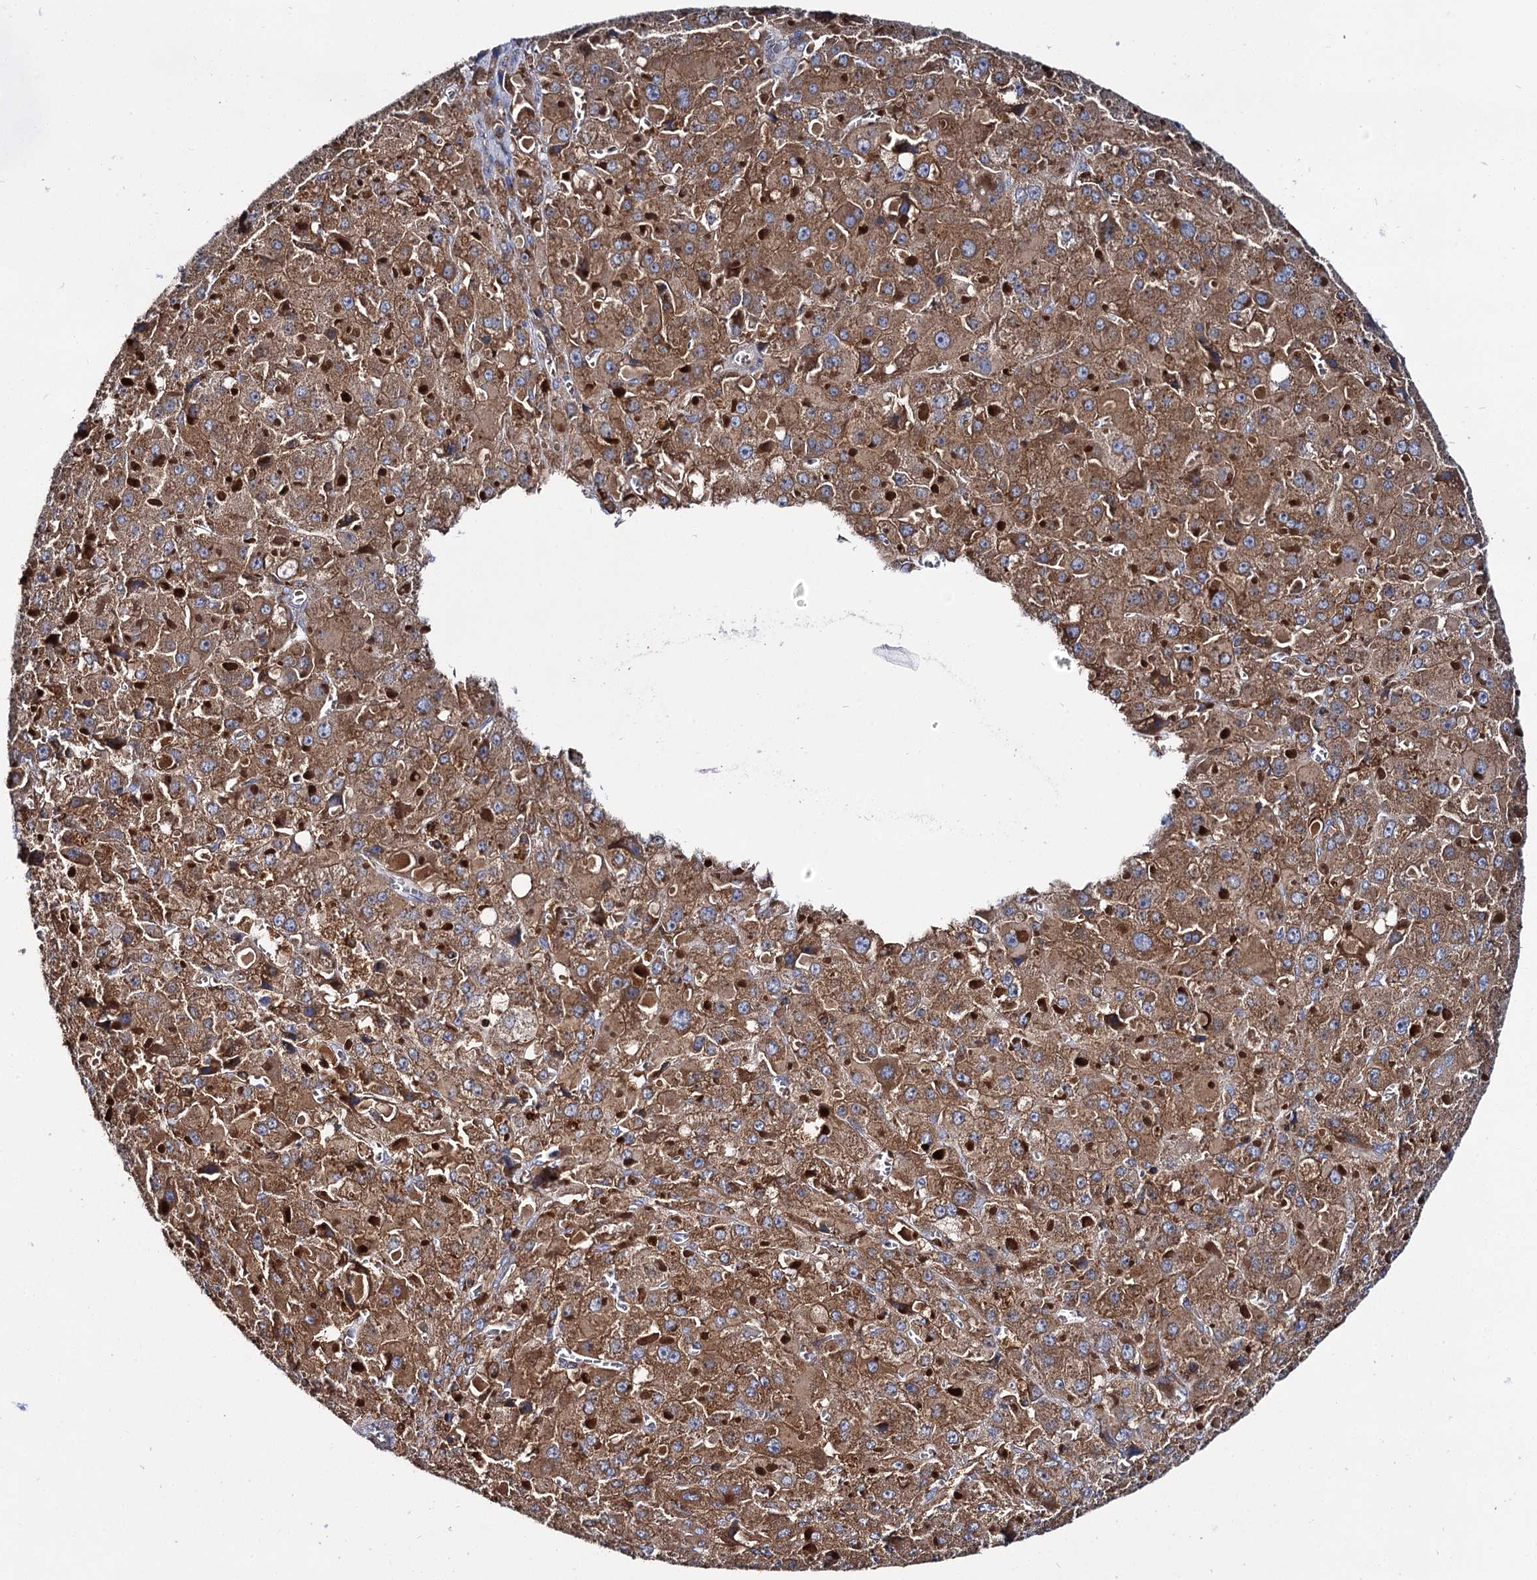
{"staining": {"intensity": "strong", "quantity": ">75%", "location": "cytoplasmic/membranous"}, "tissue": "liver cancer", "cell_type": "Tumor cells", "image_type": "cancer", "snomed": [{"axis": "morphology", "description": "Carcinoma, Hepatocellular, NOS"}, {"axis": "topography", "description": "Liver"}], "caption": "Immunohistochemistry (IHC) of human liver hepatocellular carcinoma reveals high levels of strong cytoplasmic/membranous staining in about >75% of tumor cells.", "gene": "UBASH3B", "patient": {"sex": "female", "age": 73}}